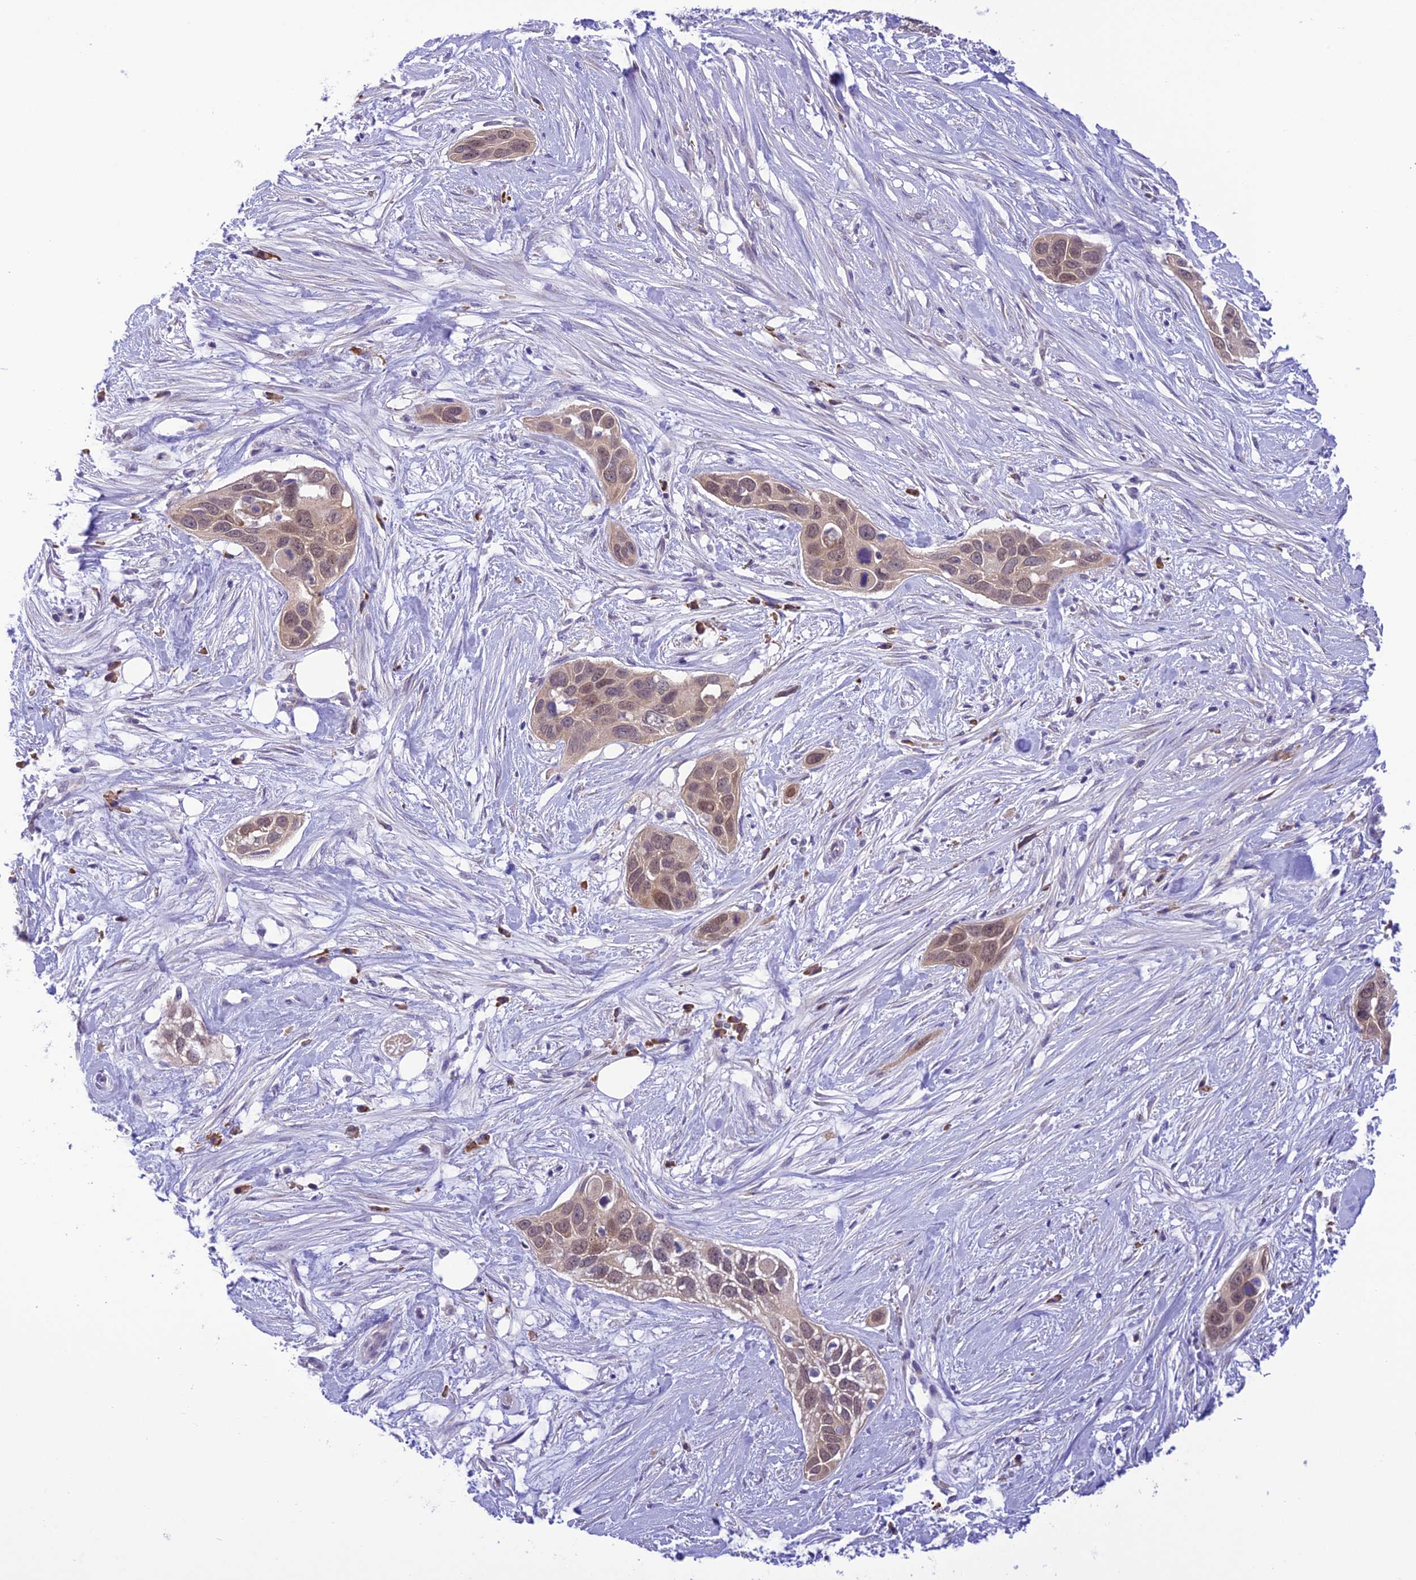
{"staining": {"intensity": "weak", "quantity": ">75%", "location": "cytoplasmic/membranous,nuclear"}, "tissue": "pancreatic cancer", "cell_type": "Tumor cells", "image_type": "cancer", "snomed": [{"axis": "morphology", "description": "Adenocarcinoma, NOS"}, {"axis": "topography", "description": "Pancreas"}], "caption": "This is an image of immunohistochemistry staining of pancreatic cancer (adenocarcinoma), which shows weak staining in the cytoplasmic/membranous and nuclear of tumor cells.", "gene": "RNF126", "patient": {"sex": "female", "age": 60}}